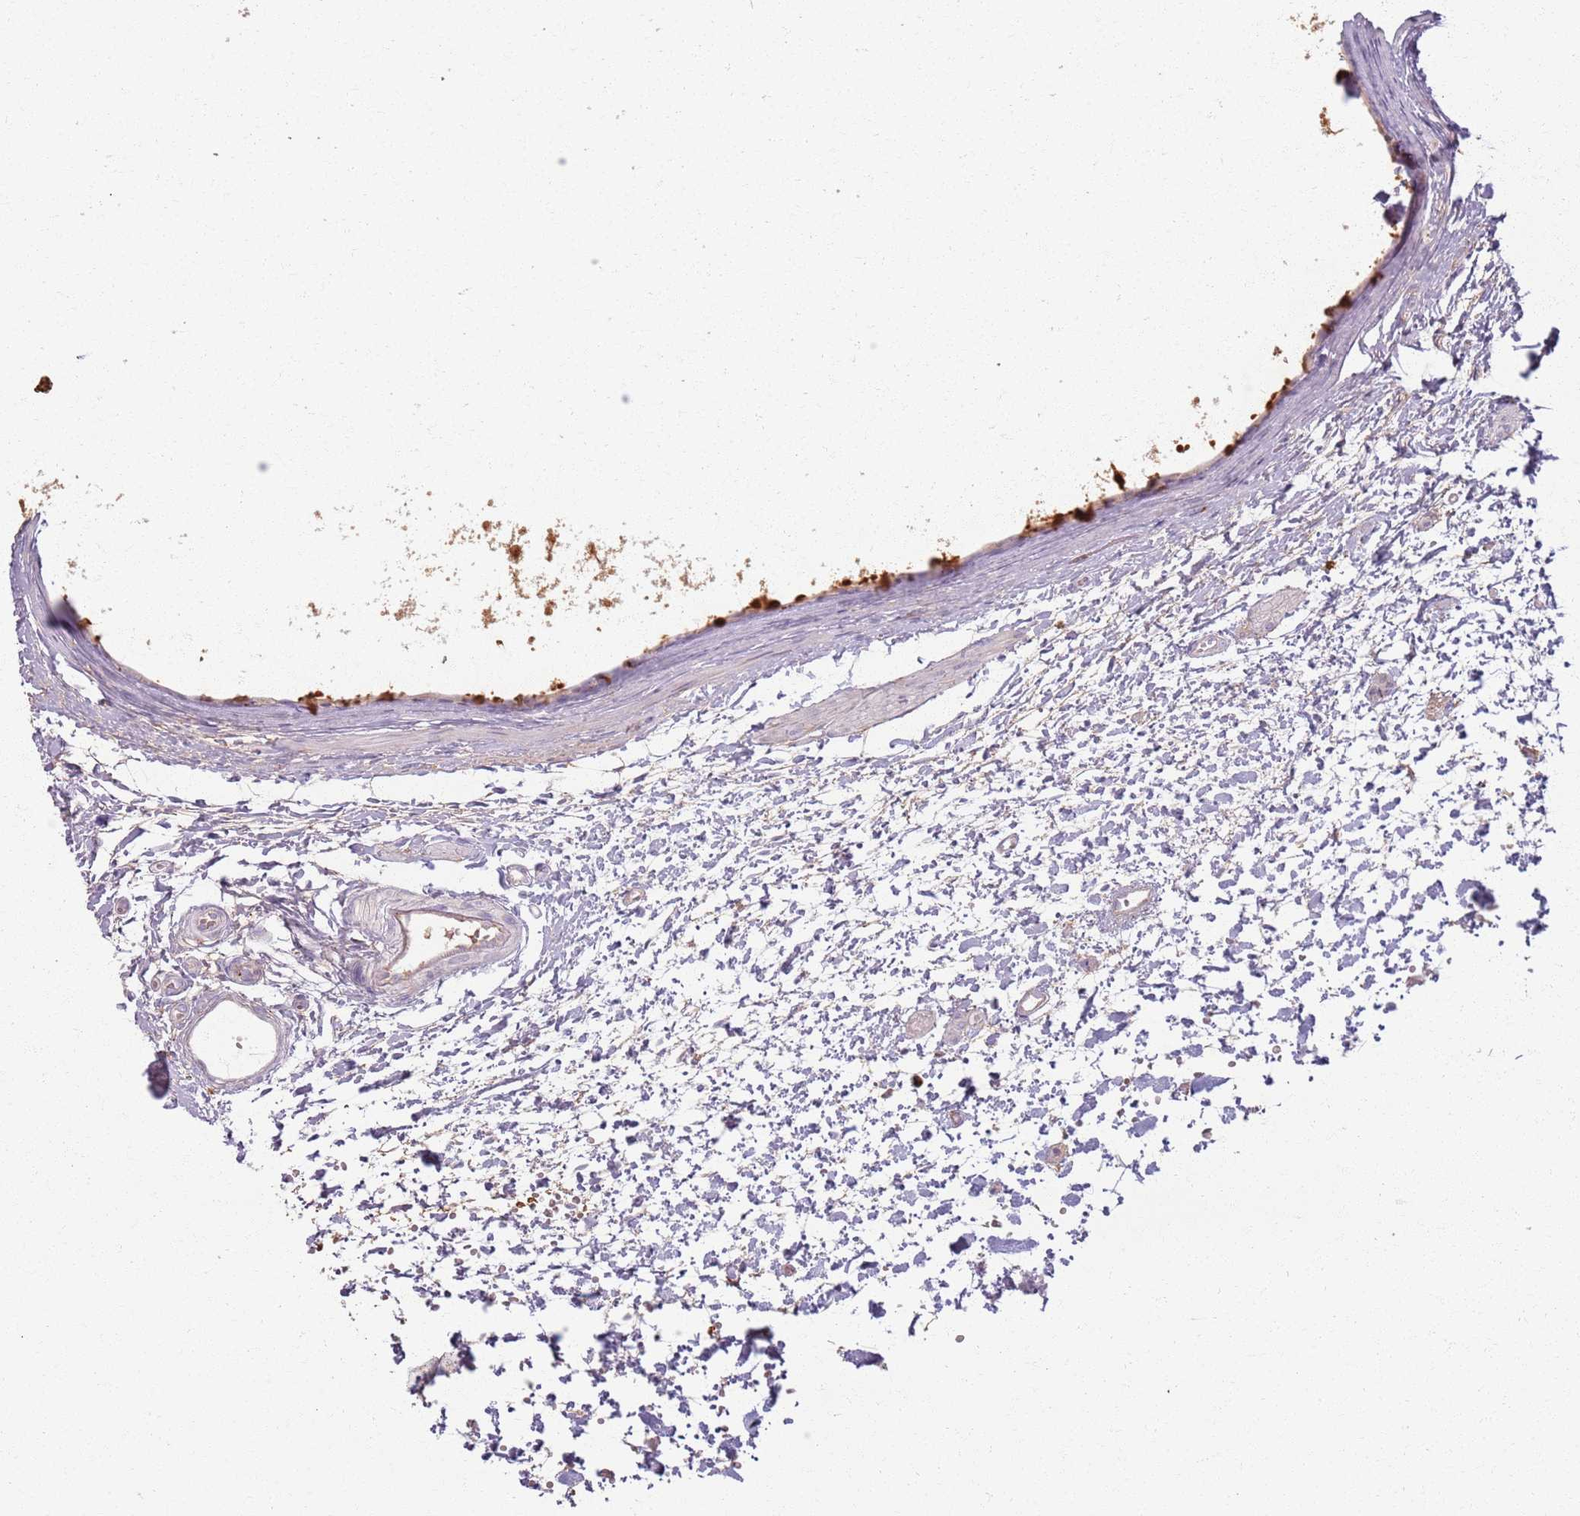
{"staining": {"intensity": "negative", "quantity": "none", "location": "none"}, "tissue": "ovary", "cell_type": "Ovarian stroma cells", "image_type": "normal", "snomed": [{"axis": "morphology", "description": "Normal tissue, NOS"}, {"axis": "topography", "description": "Ovary"}], "caption": "A high-resolution histopathology image shows immunohistochemistry staining of normal ovary, which exhibits no significant staining in ovarian stroma cells. (Immunohistochemistry, brightfield microscopy, high magnification).", "gene": "COLGALT1", "patient": {"sex": "female", "age": 41}}